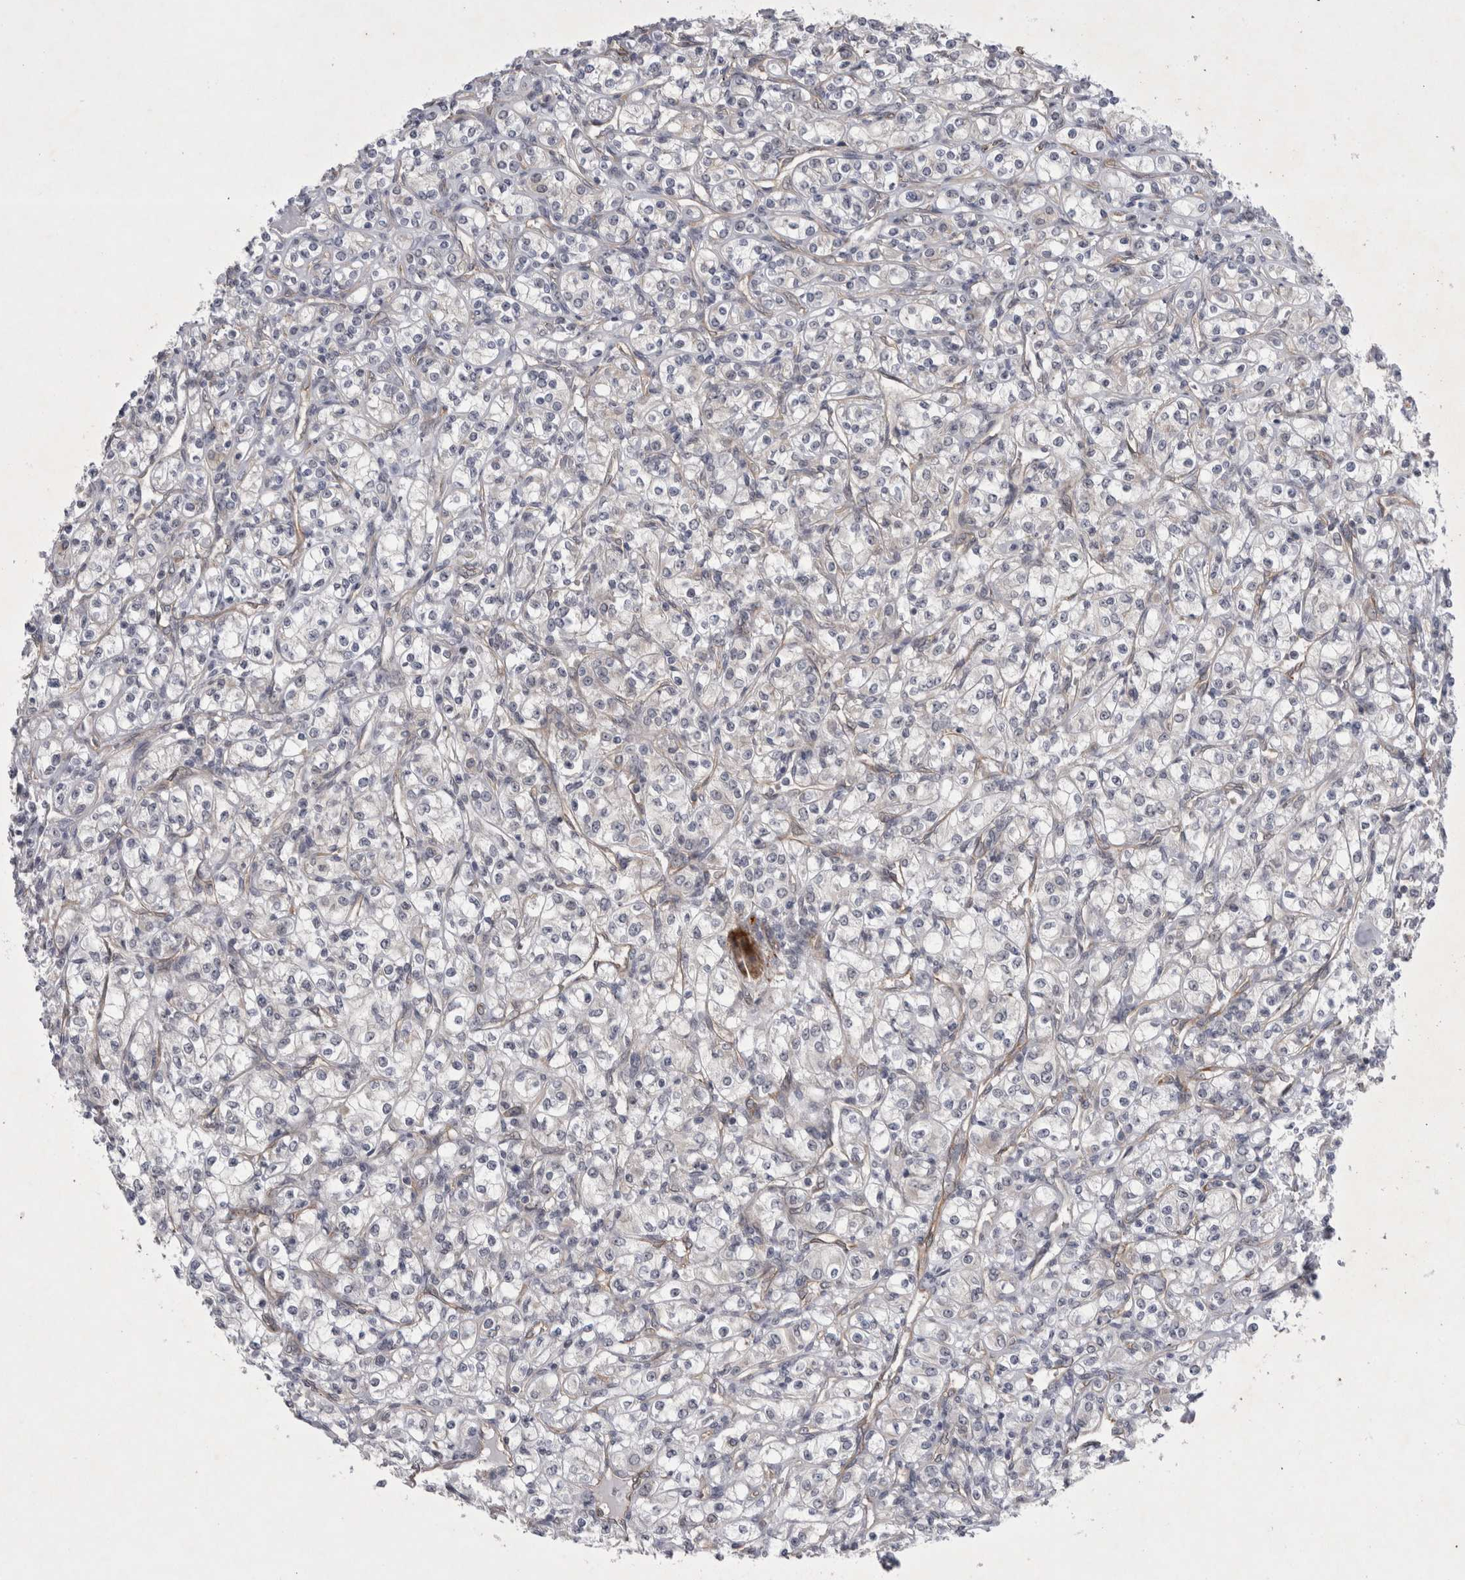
{"staining": {"intensity": "negative", "quantity": "none", "location": "none"}, "tissue": "renal cancer", "cell_type": "Tumor cells", "image_type": "cancer", "snomed": [{"axis": "morphology", "description": "Adenocarcinoma, NOS"}, {"axis": "topography", "description": "Kidney"}], "caption": "High power microscopy histopathology image of an IHC histopathology image of adenocarcinoma (renal), revealing no significant positivity in tumor cells.", "gene": "PARP11", "patient": {"sex": "male", "age": 77}}